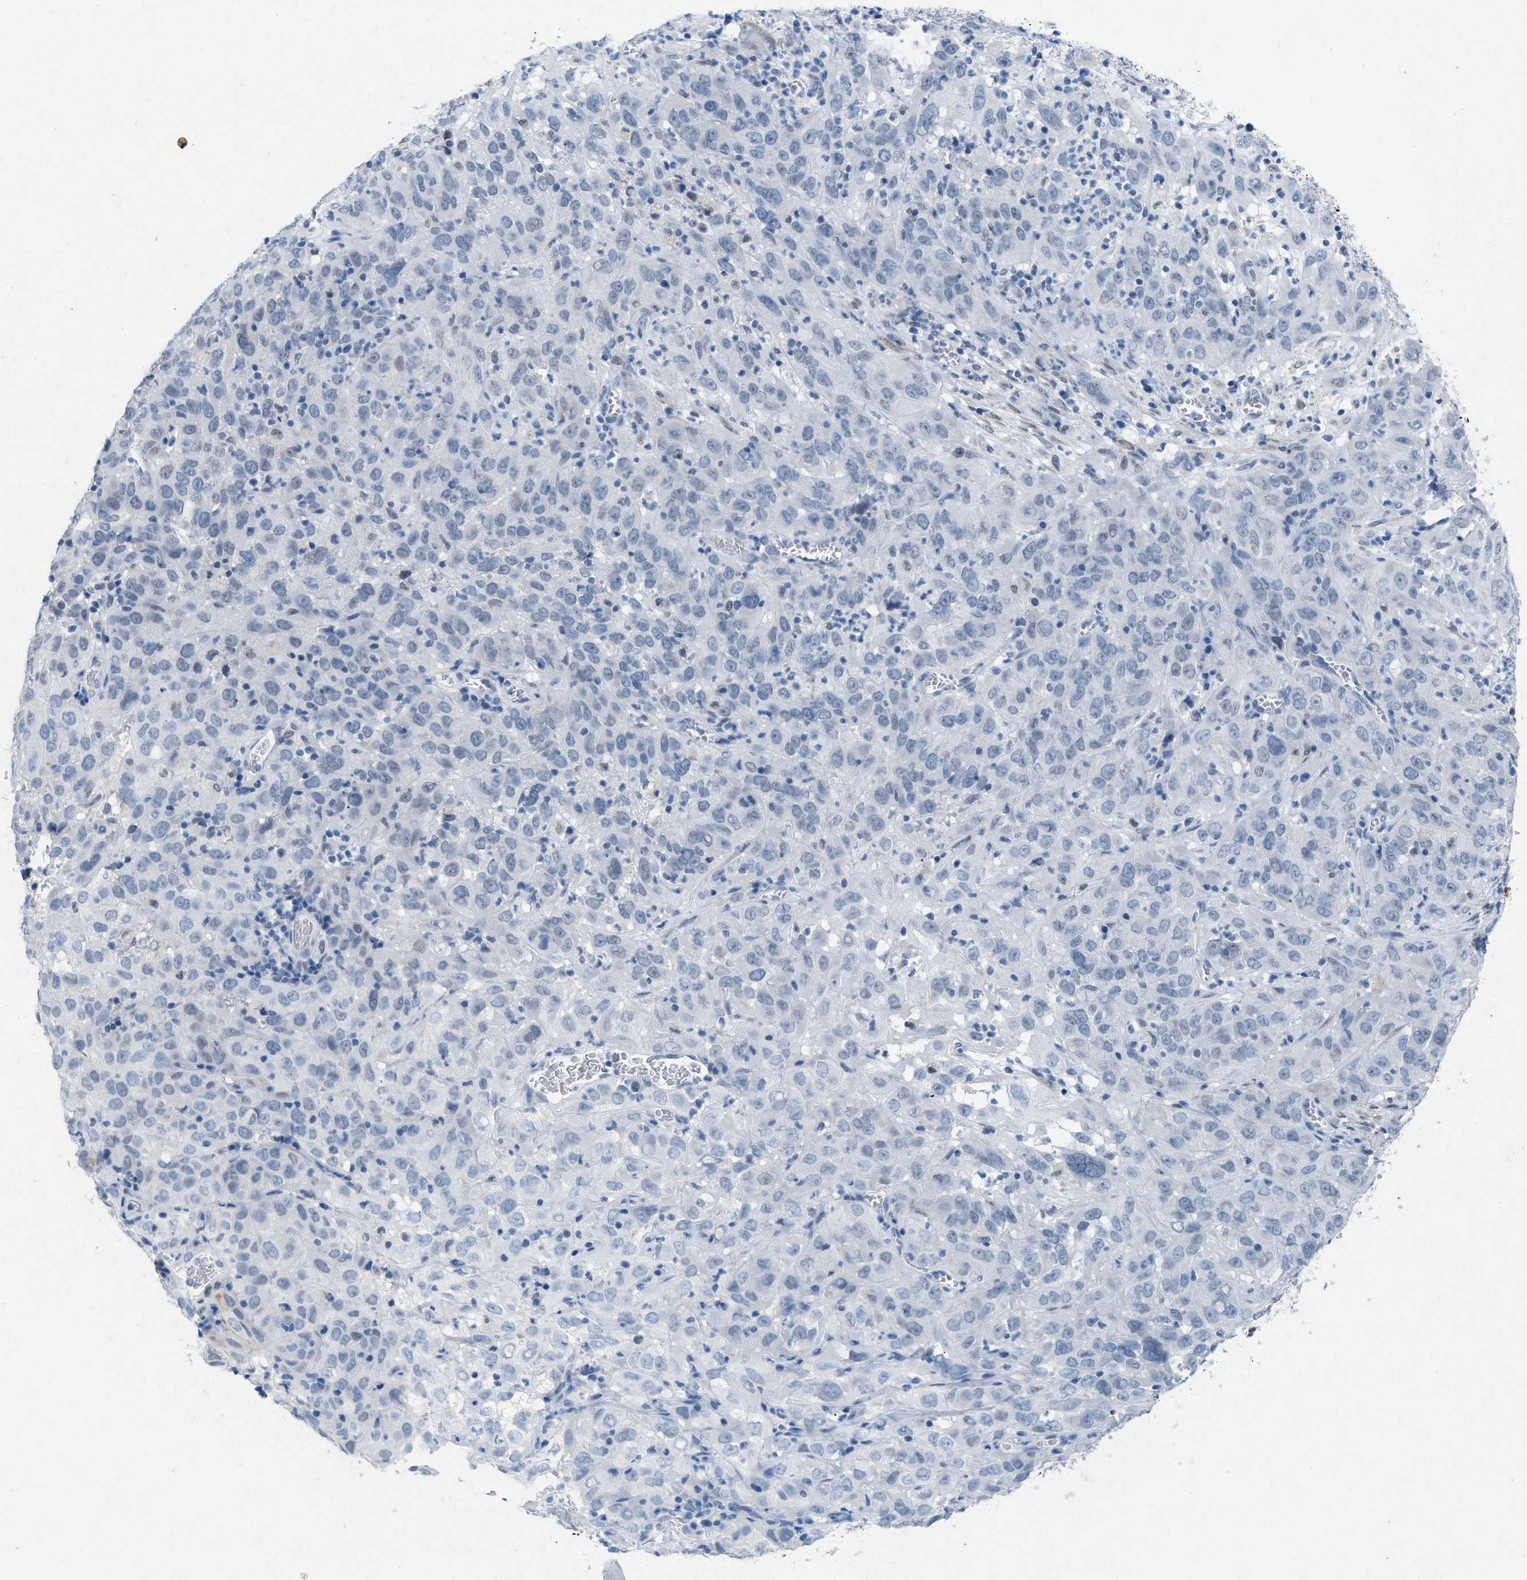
{"staining": {"intensity": "negative", "quantity": "none", "location": "none"}, "tissue": "cervical cancer", "cell_type": "Tumor cells", "image_type": "cancer", "snomed": [{"axis": "morphology", "description": "Squamous cell carcinoma, NOS"}, {"axis": "topography", "description": "Cervix"}], "caption": "Immunohistochemistry (IHC) histopathology image of neoplastic tissue: human cervical squamous cell carcinoma stained with DAB displays no significant protein positivity in tumor cells.", "gene": "TASOR", "patient": {"sex": "female", "age": 32}}